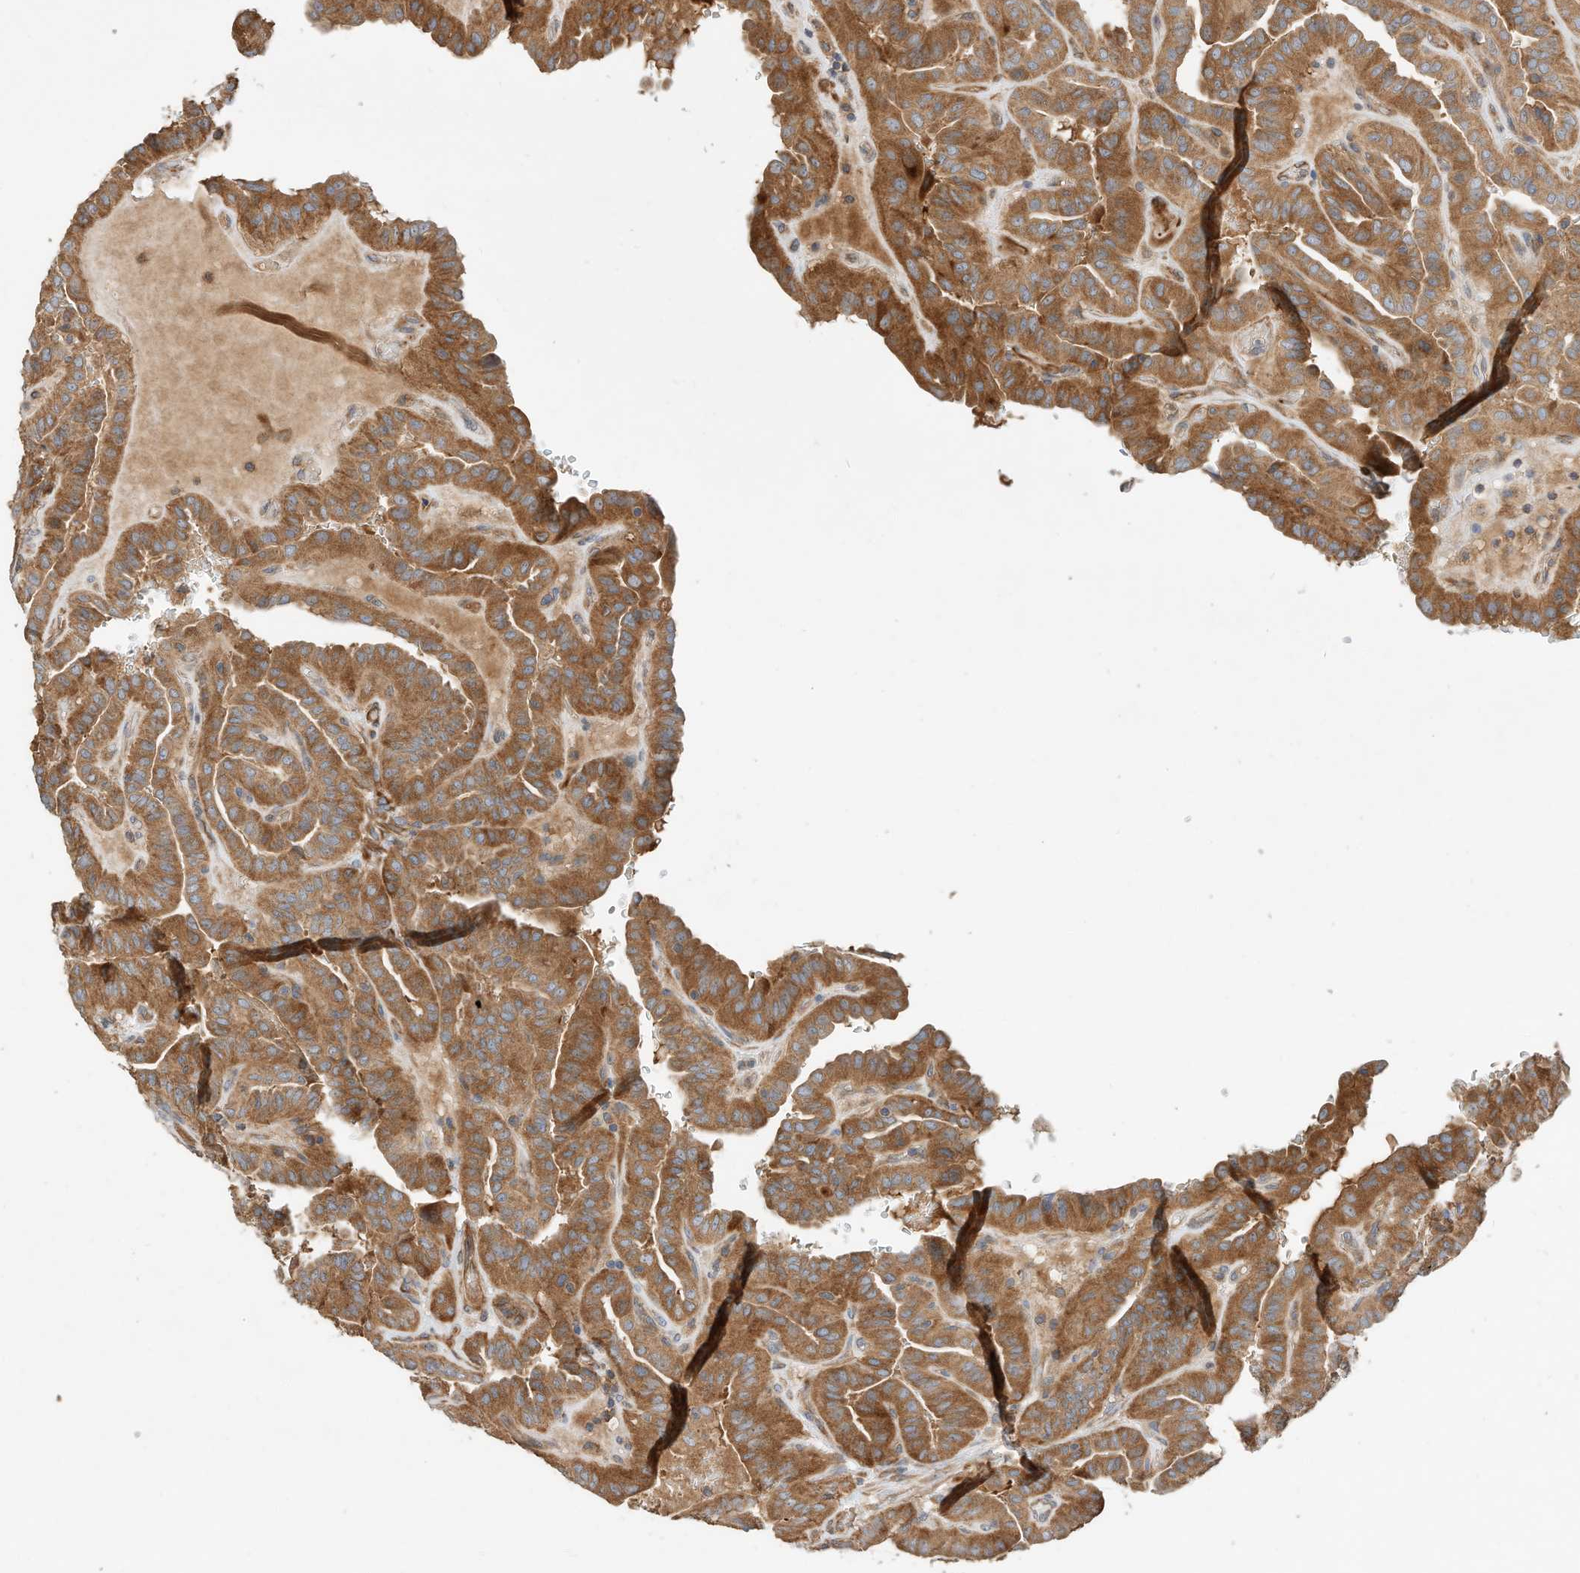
{"staining": {"intensity": "strong", "quantity": ">75%", "location": "cytoplasmic/membranous"}, "tissue": "thyroid cancer", "cell_type": "Tumor cells", "image_type": "cancer", "snomed": [{"axis": "morphology", "description": "Papillary adenocarcinoma, NOS"}, {"axis": "topography", "description": "Thyroid gland"}], "caption": "The histopathology image demonstrates staining of thyroid papillary adenocarcinoma, revealing strong cytoplasmic/membranous protein positivity (brown color) within tumor cells.", "gene": "CPAMD8", "patient": {"sex": "male", "age": 77}}